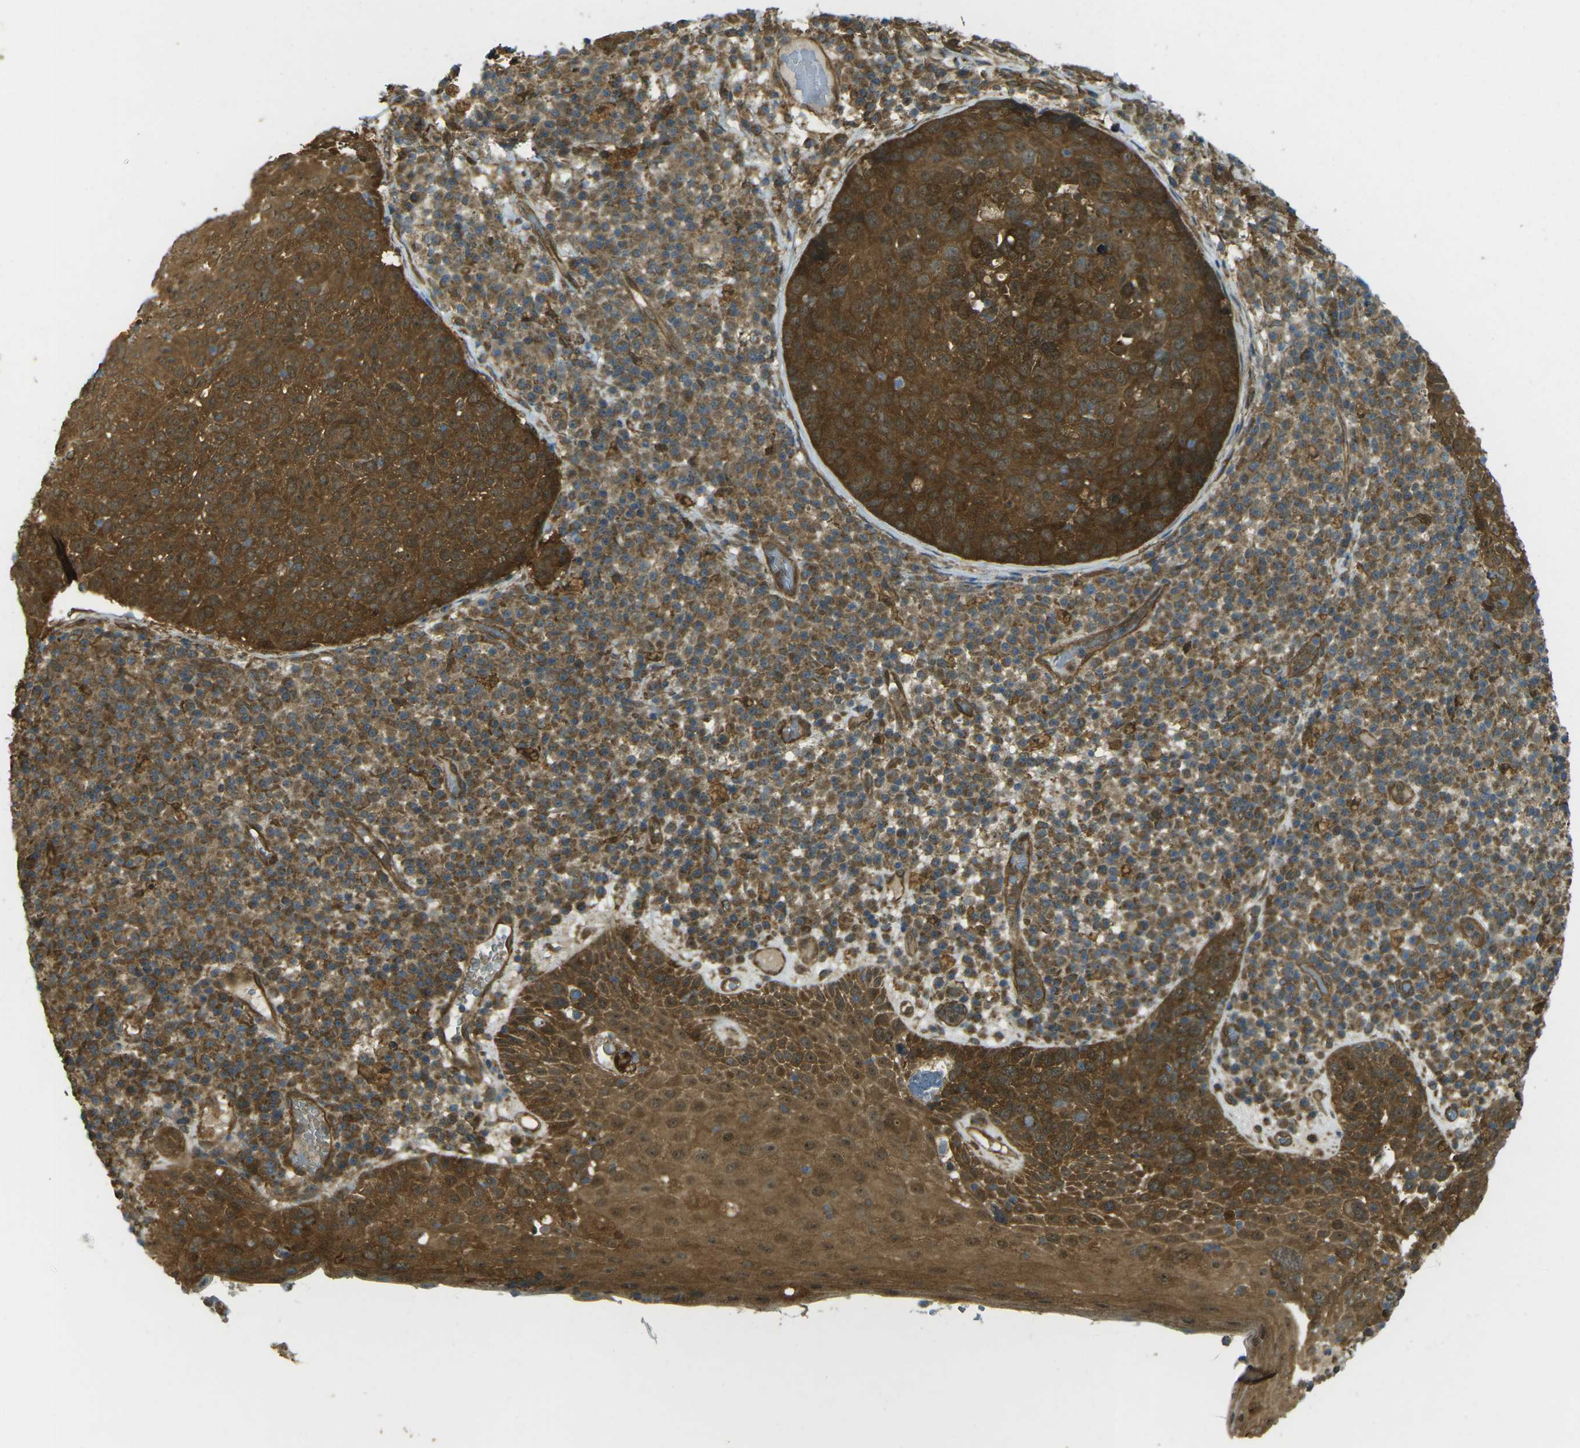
{"staining": {"intensity": "strong", "quantity": ">75%", "location": "cytoplasmic/membranous"}, "tissue": "skin cancer", "cell_type": "Tumor cells", "image_type": "cancer", "snomed": [{"axis": "morphology", "description": "Squamous cell carcinoma in situ, NOS"}, {"axis": "morphology", "description": "Squamous cell carcinoma, NOS"}, {"axis": "topography", "description": "Skin"}], "caption": "Tumor cells demonstrate high levels of strong cytoplasmic/membranous expression in approximately >75% of cells in skin cancer (squamous cell carcinoma). (DAB IHC, brown staining for protein, blue staining for nuclei).", "gene": "CHMP3", "patient": {"sex": "male", "age": 93}}